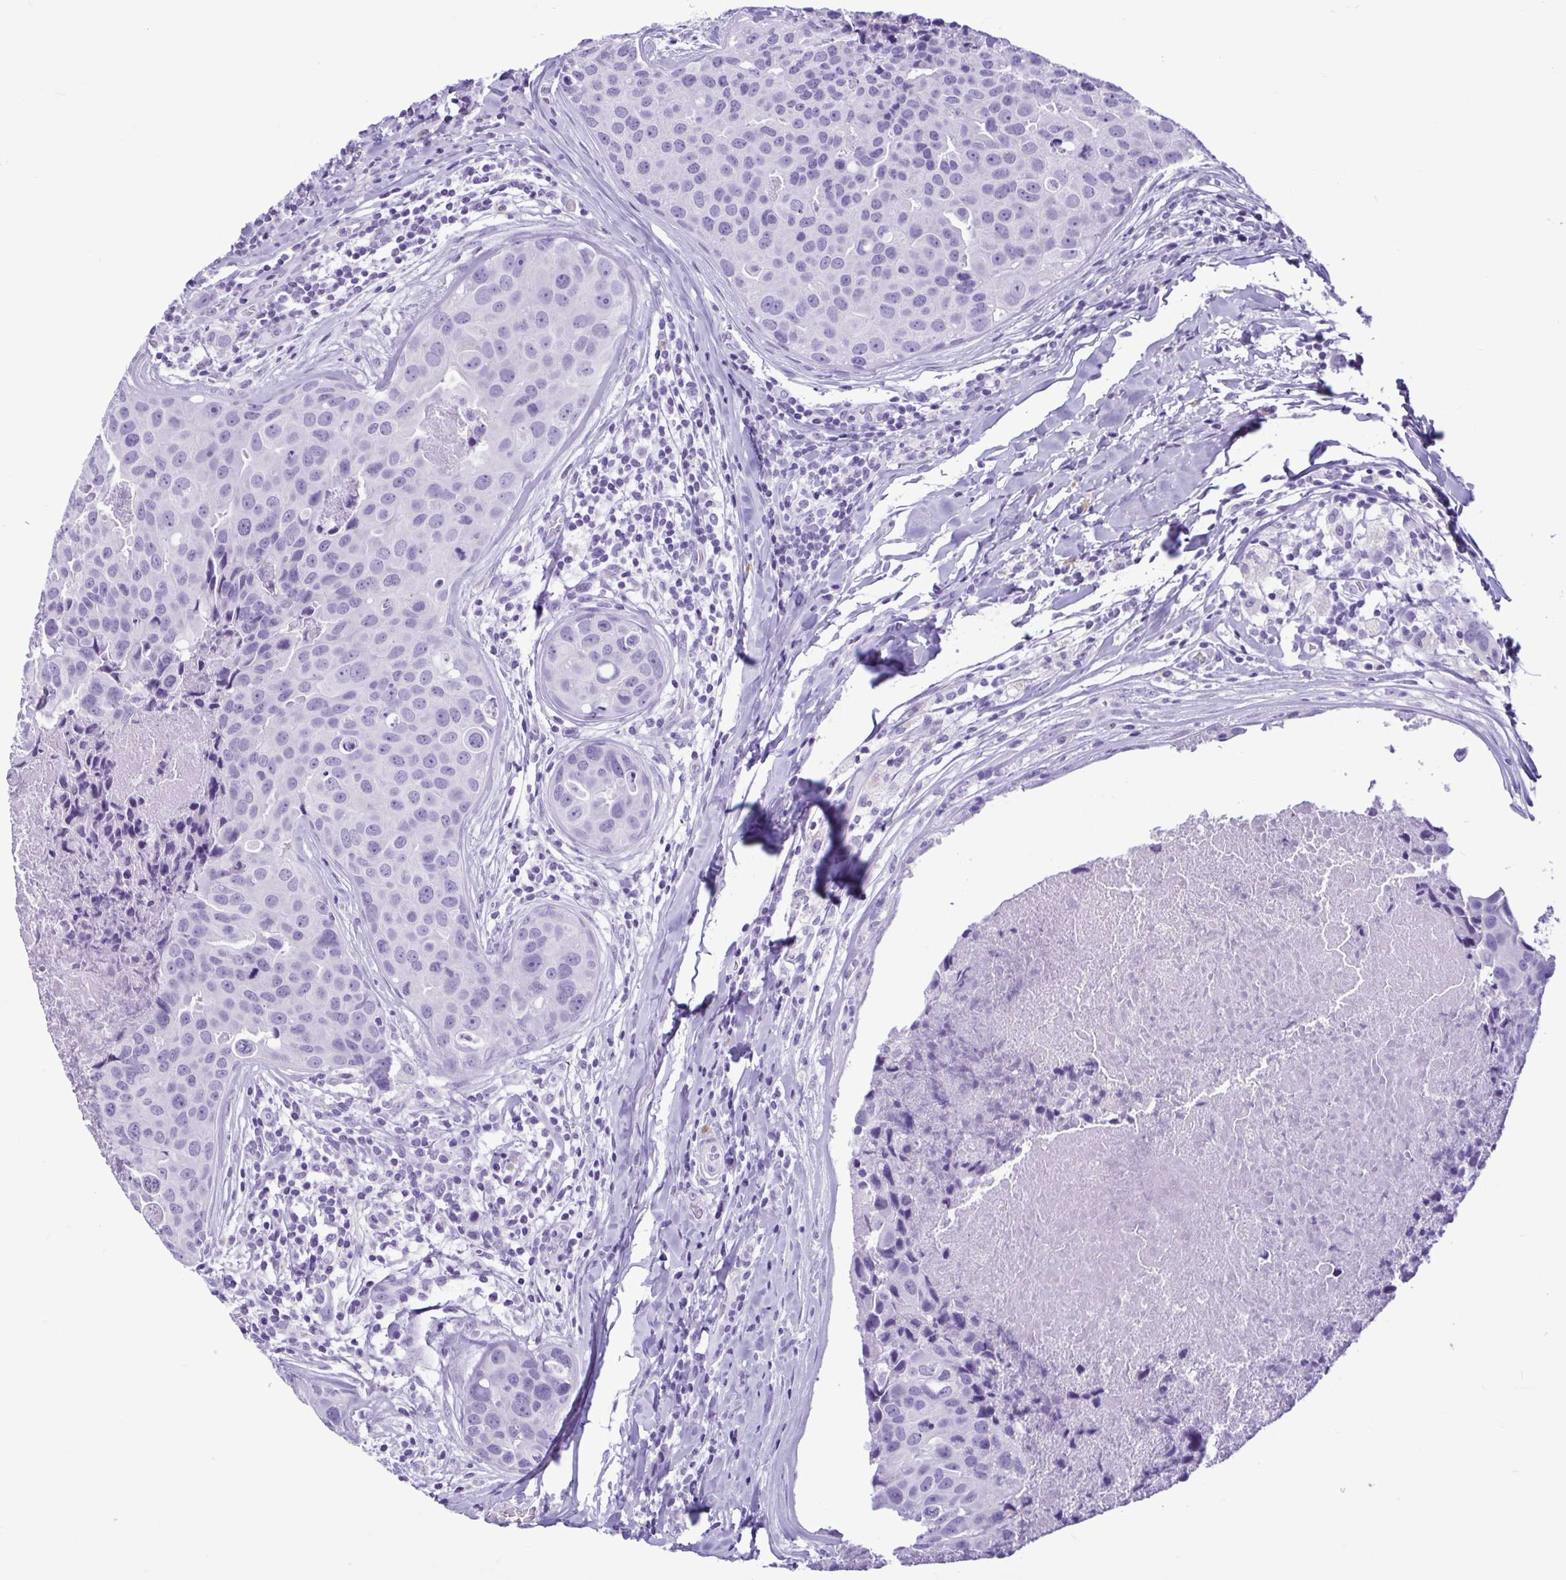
{"staining": {"intensity": "negative", "quantity": "none", "location": "none"}, "tissue": "breast cancer", "cell_type": "Tumor cells", "image_type": "cancer", "snomed": [{"axis": "morphology", "description": "Duct carcinoma"}, {"axis": "topography", "description": "Breast"}], "caption": "This is an IHC histopathology image of human intraductal carcinoma (breast). There is no expression in tumor cells.", "gene": "SPATA16", "patient": {"sex": "female", "age": 24}}